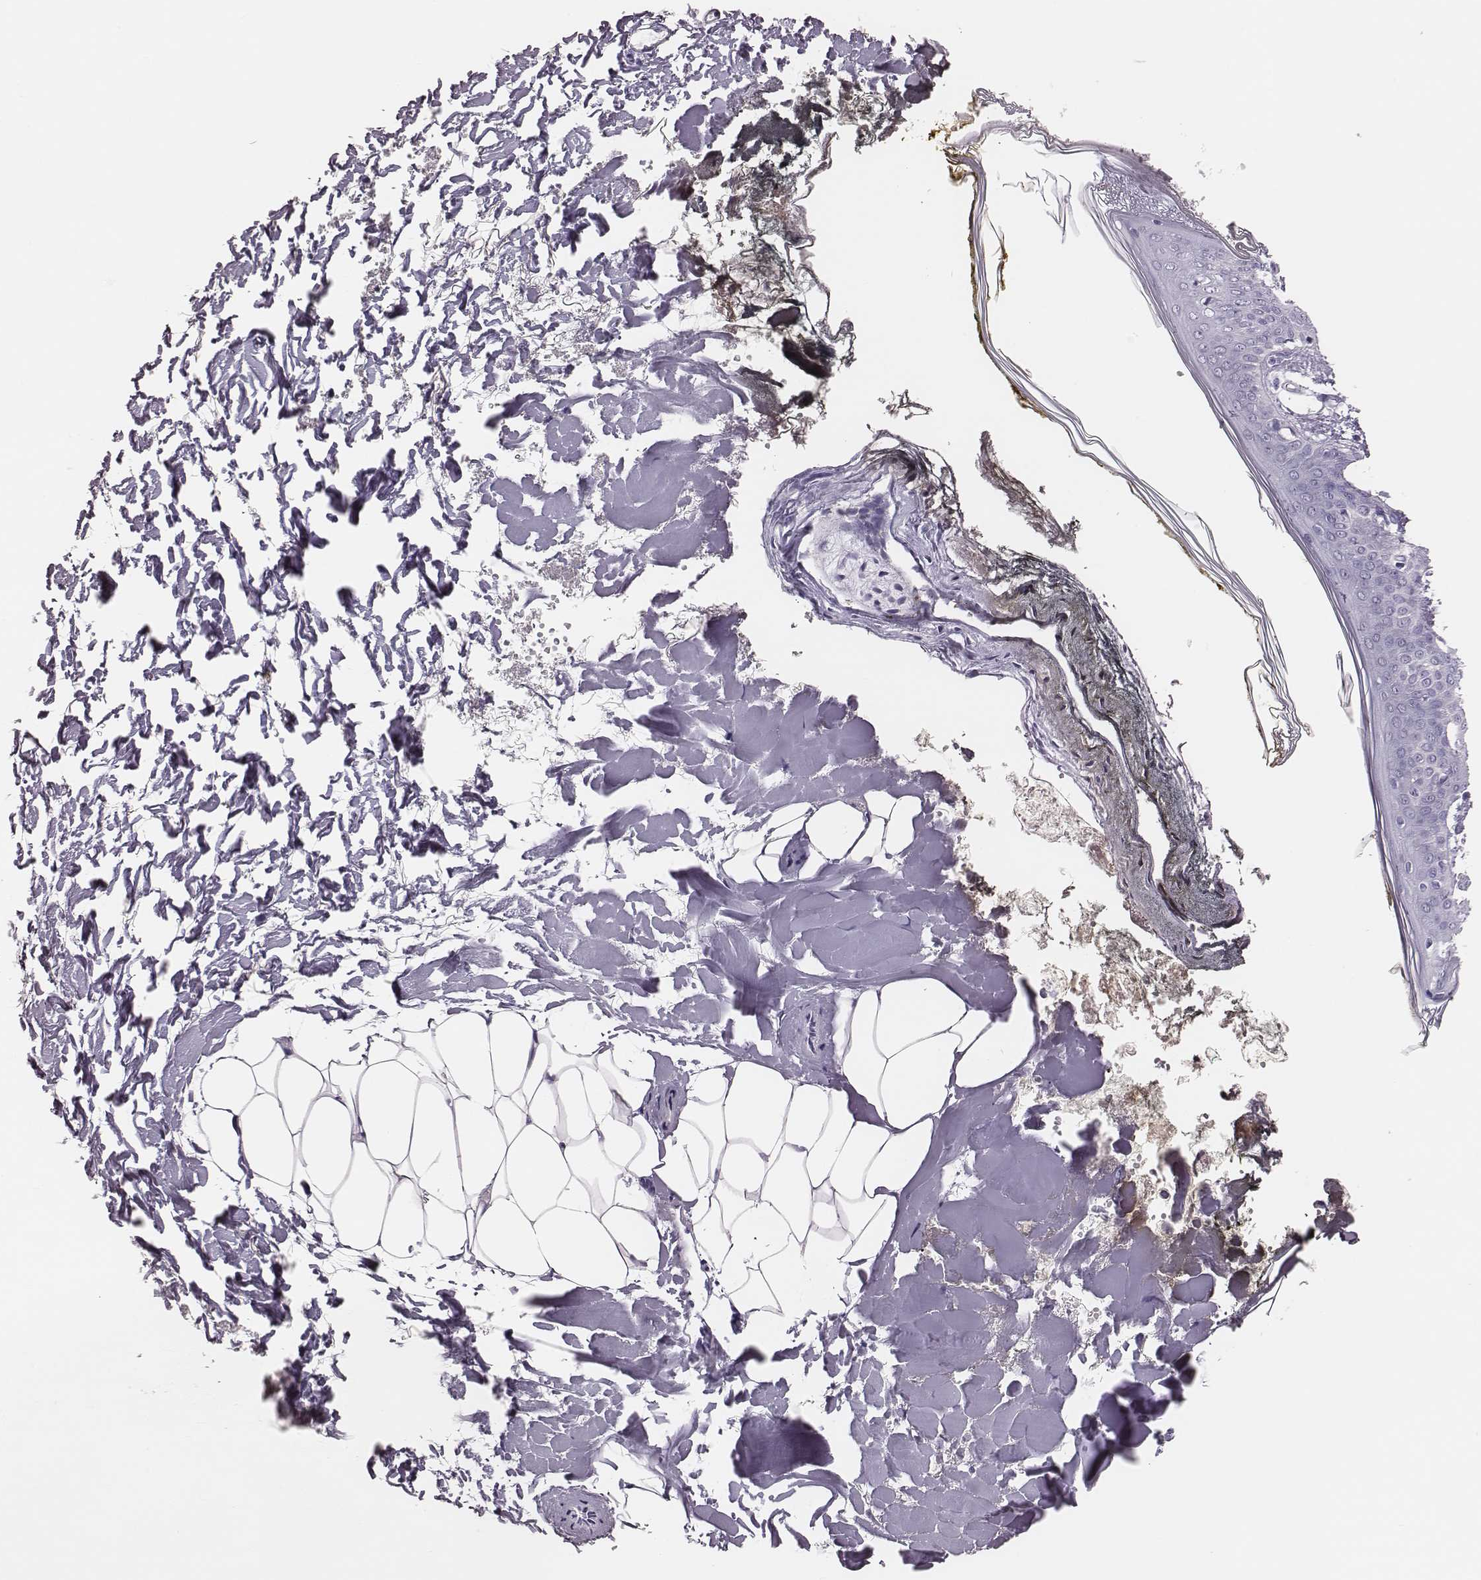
{"staining": {"intensity": "negative", "quantity": "none", "location": "none"}, "tissue": "skin", "cell_type": "Fibroblasts", "image_type": "normal", "snomed": [{"axis": "morphology", "description": "Normal tissue, NOS"}, {"axis": "topography", "description": "Skin"}], "caption": "Histopathology image shows no significant protein positivity in fibroblasts of unremarkable skin.", "gene": "H1", "patient": {"sex": "female", "age": 34}}